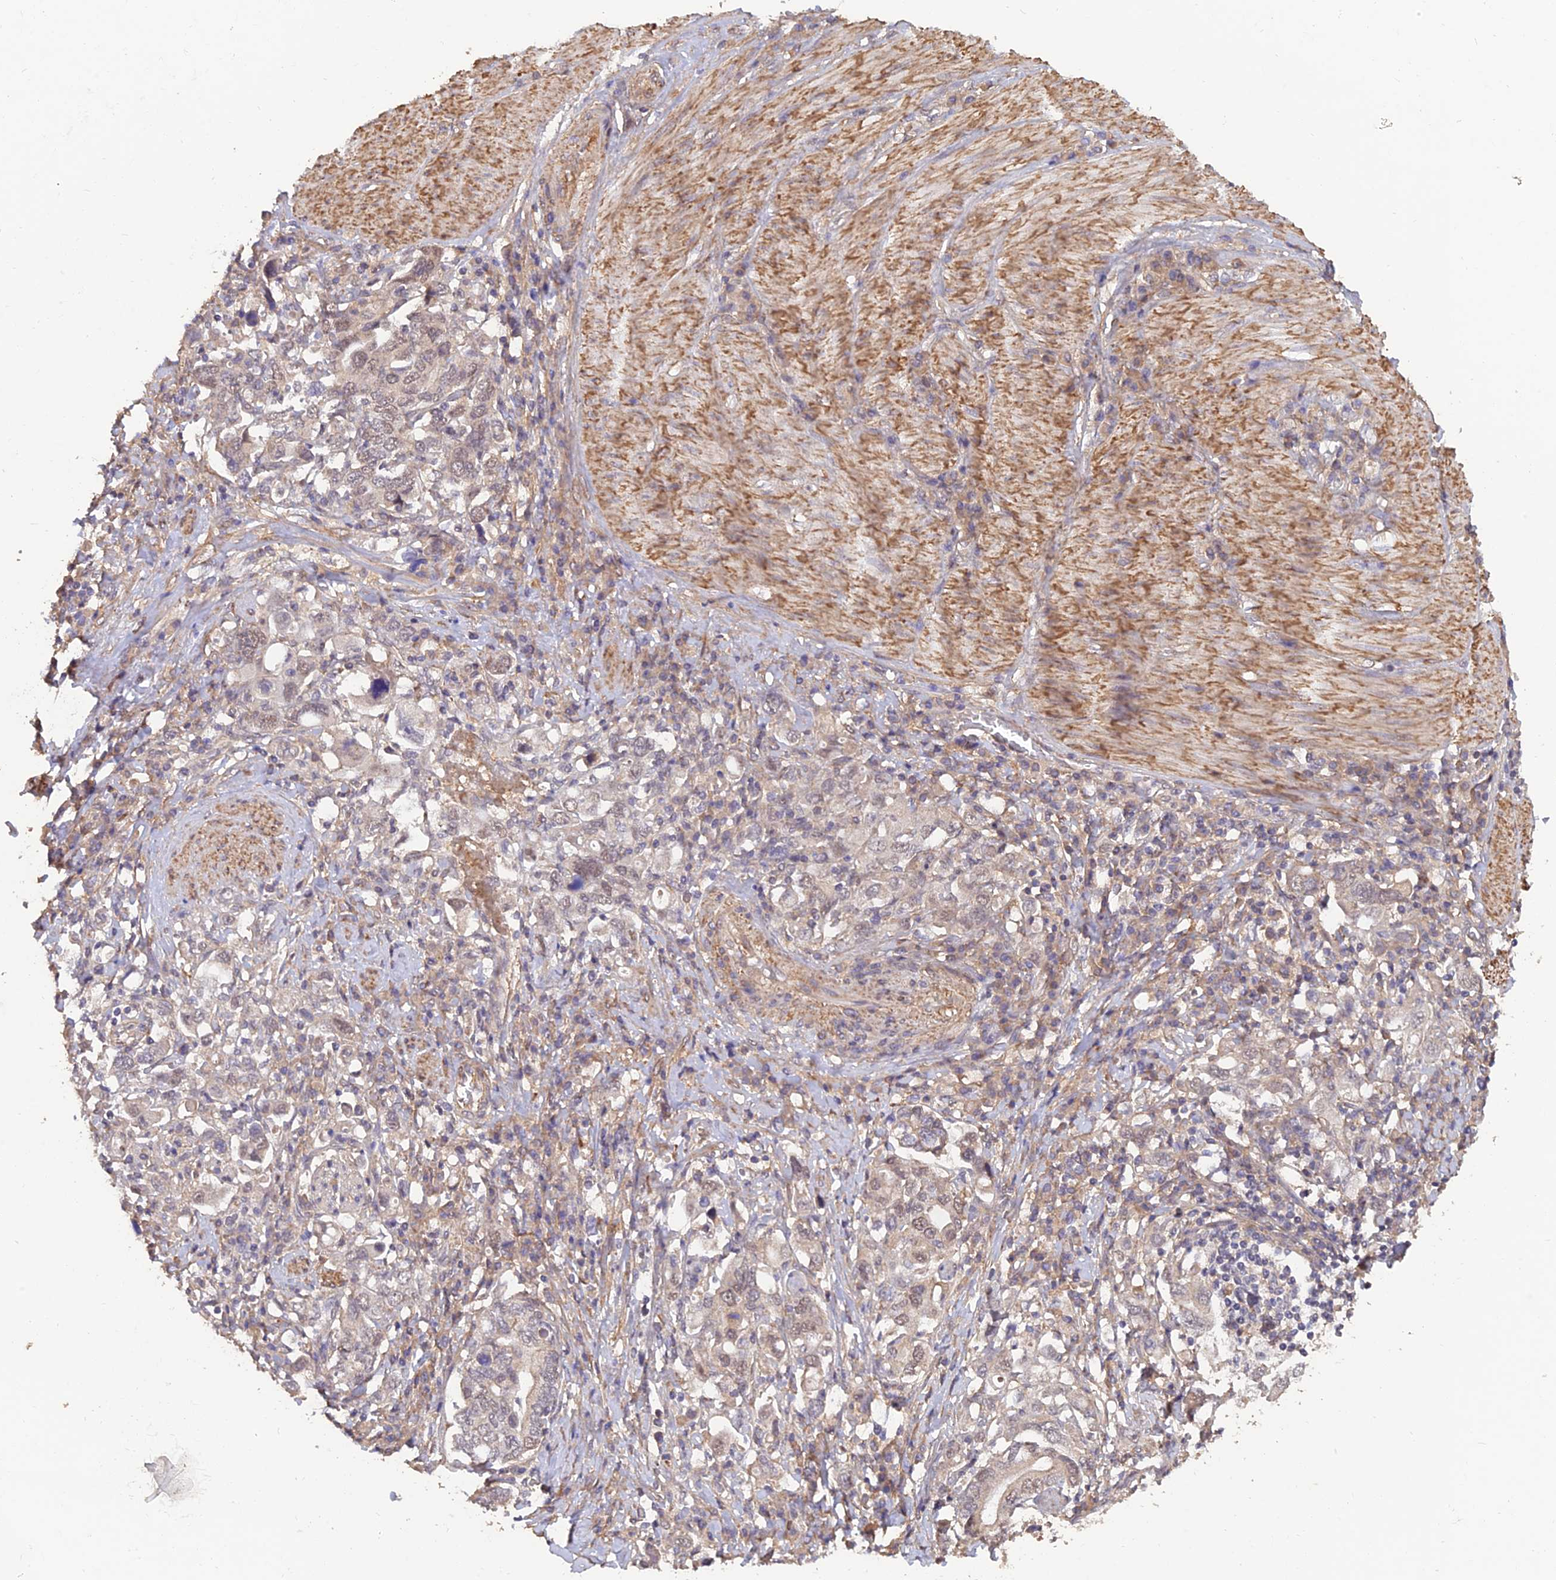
{"staining": {"intensity": "weak", "quantity": "<25%", "location": "nuclear"}, "tissue": "stomach cancer", "cell_type": "Tumor cells", "image_type": "cancer", "snomed": [{"axis": "morphology", "description": "Adenocarcinoma, NOS"}, {"axis": "topography", "description": "Stomach, upper"}, {"axis": "topography", "description": "Stomach"}], "caption": "High magnification brightfield microscopy of adenocarcinoma (stomach) stained with DAB (3,3'-diaminobenzidine) (brown) and counterstained with hematoxylin (blue): tumor cells show no significant staining.", "gene": "PAGR1", "patient": {"sex": "male", "age": 62}}